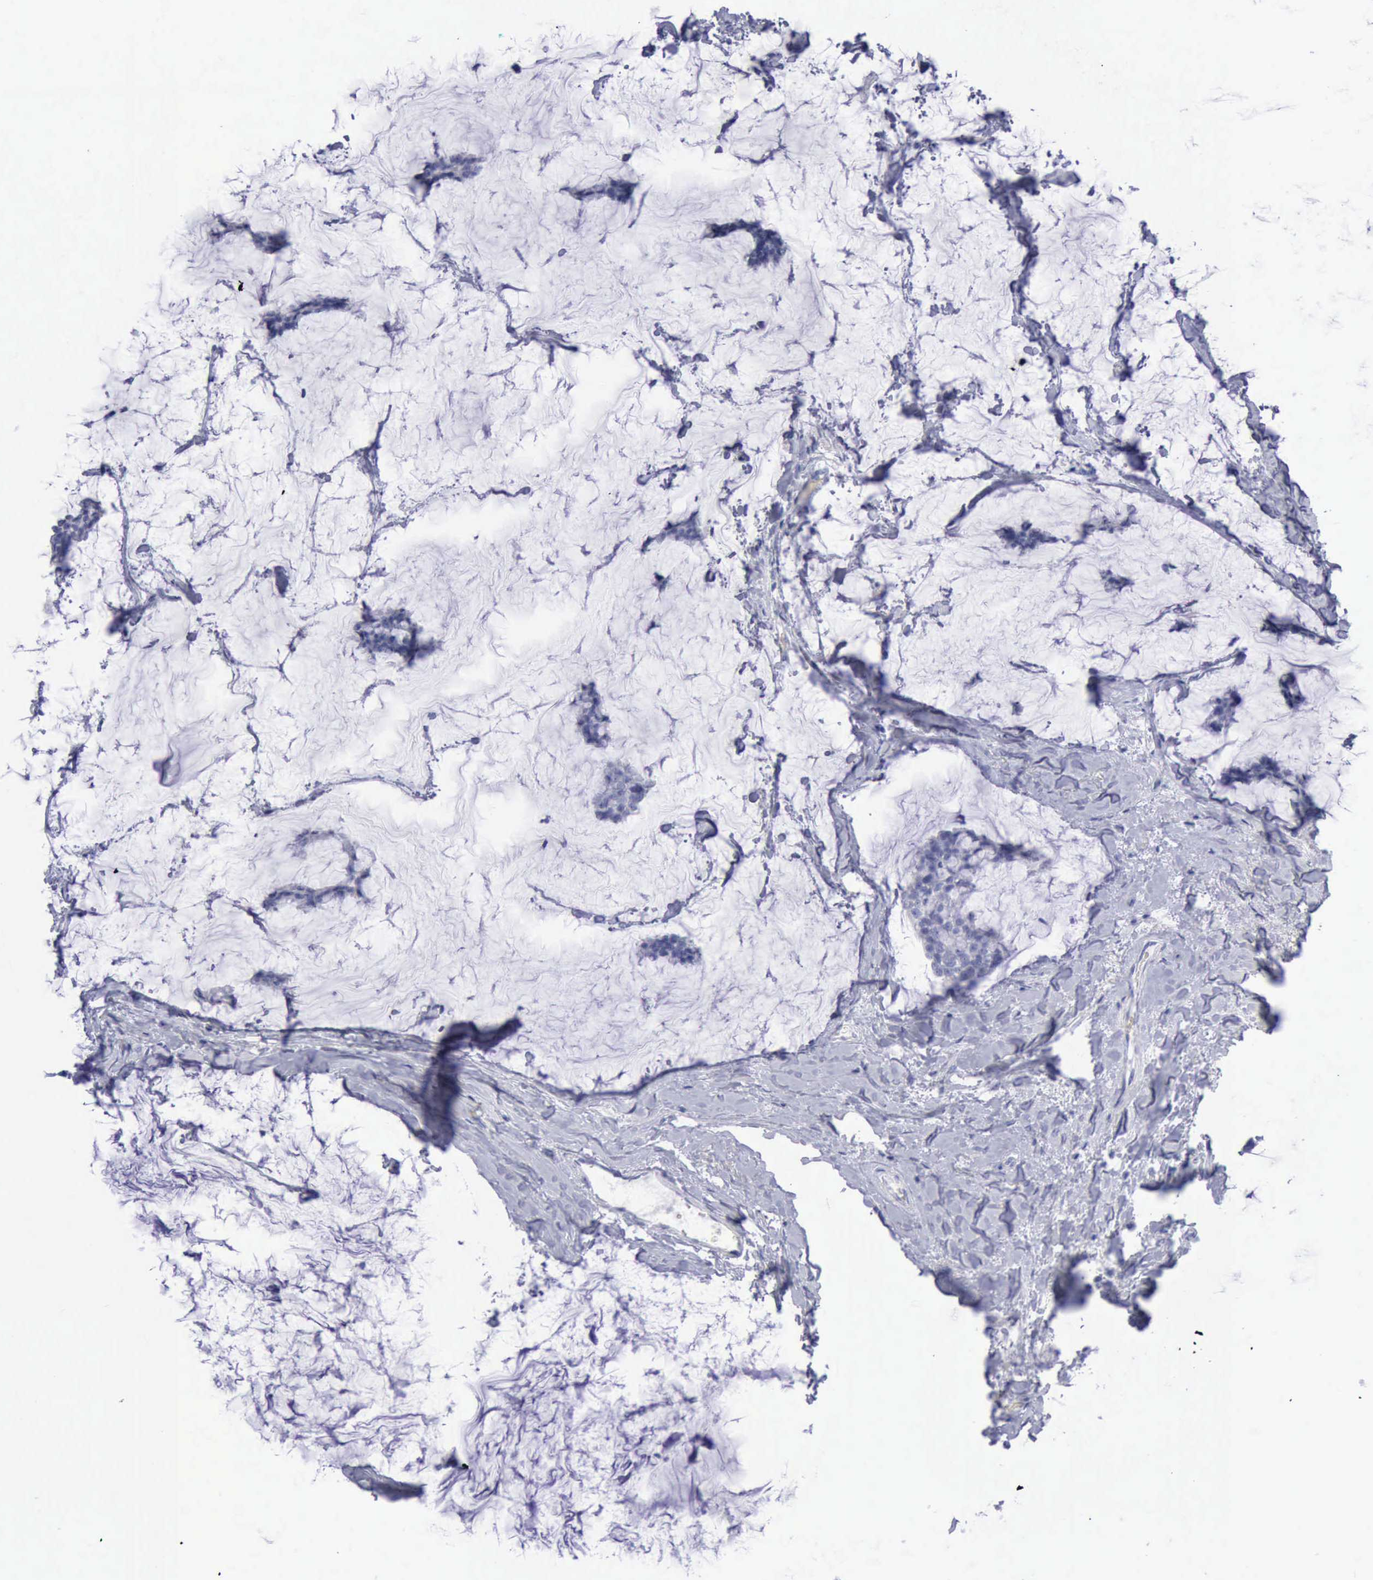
{"staining": {"intensity": "negative", "quantity": "none", "location": "none"}, "tissue": "breast cancer", "cell_type": "Tumor cells", "image_type": "cancer", "snomed": [{"axis": "morphology", "description": "Duct carcinoma"}, {"axis": "topography", "description": "Breast"}], "caption": "Micrograph shows no significant protein positivity in tumor cells of intraductal carcinoma (breast).", "gene": "KRT13", "patient": {"sex": "female", "age": 93}}